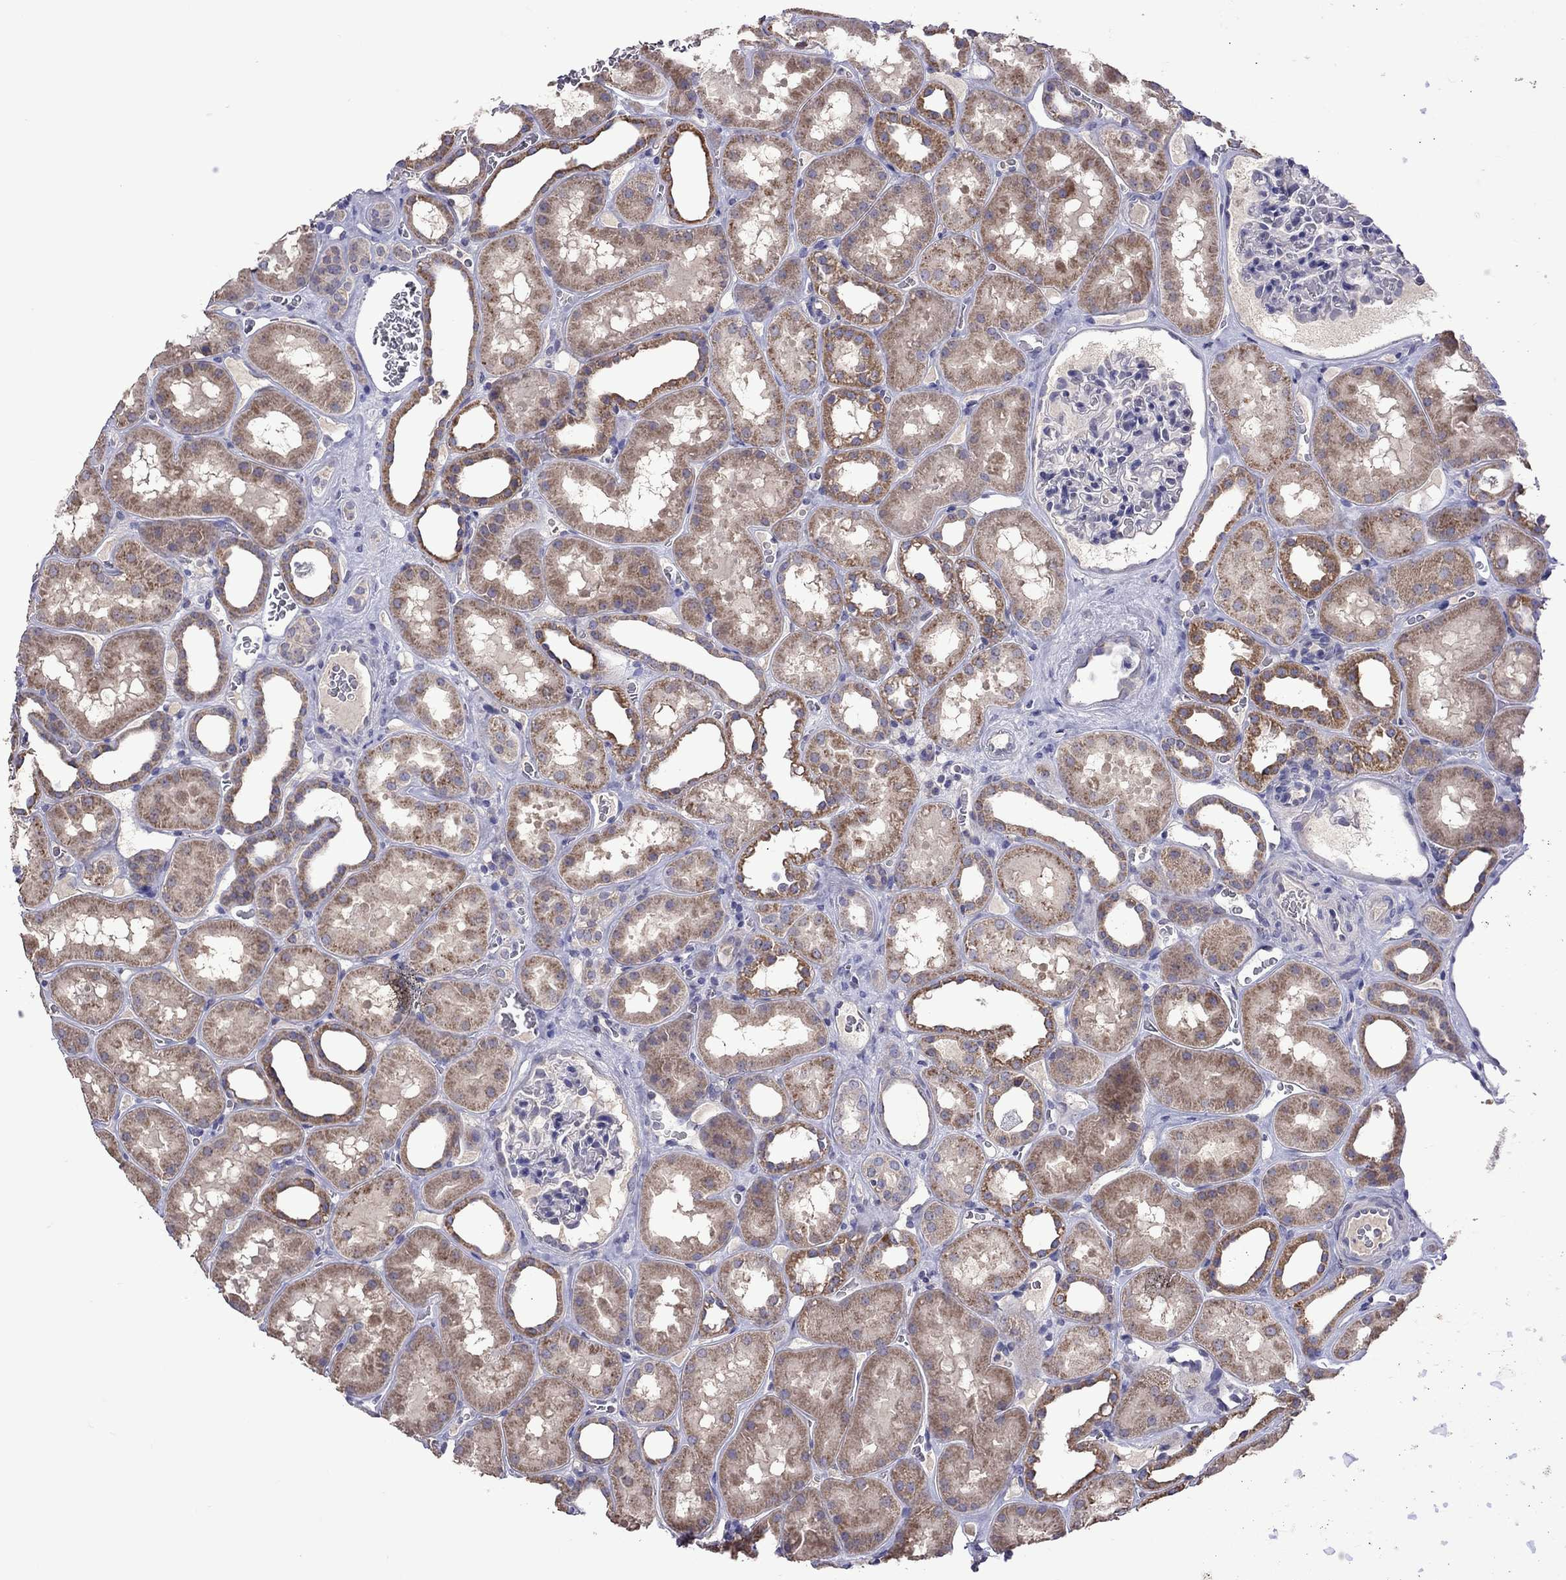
{"staining": {"intensity": "negative", "quantity": "none", "location": "none"}, "tissue": "kidney", "cell_type": "Cells in glomeruli", "image_type": "normal", "snomed": [{"axis": "morphology", "description": "Normal tissue, NOS"}, {"axis": "topography", "description": "Kidney"}], "caption": "A high-resolution photomicrograph shows immunohistochemistry (IHC) staining of unremarkable kidney, which reveals no significant positivity in cells in glomeruli.", "gene": "RTP5", "patient": {"sex": "female", "age": 41}}